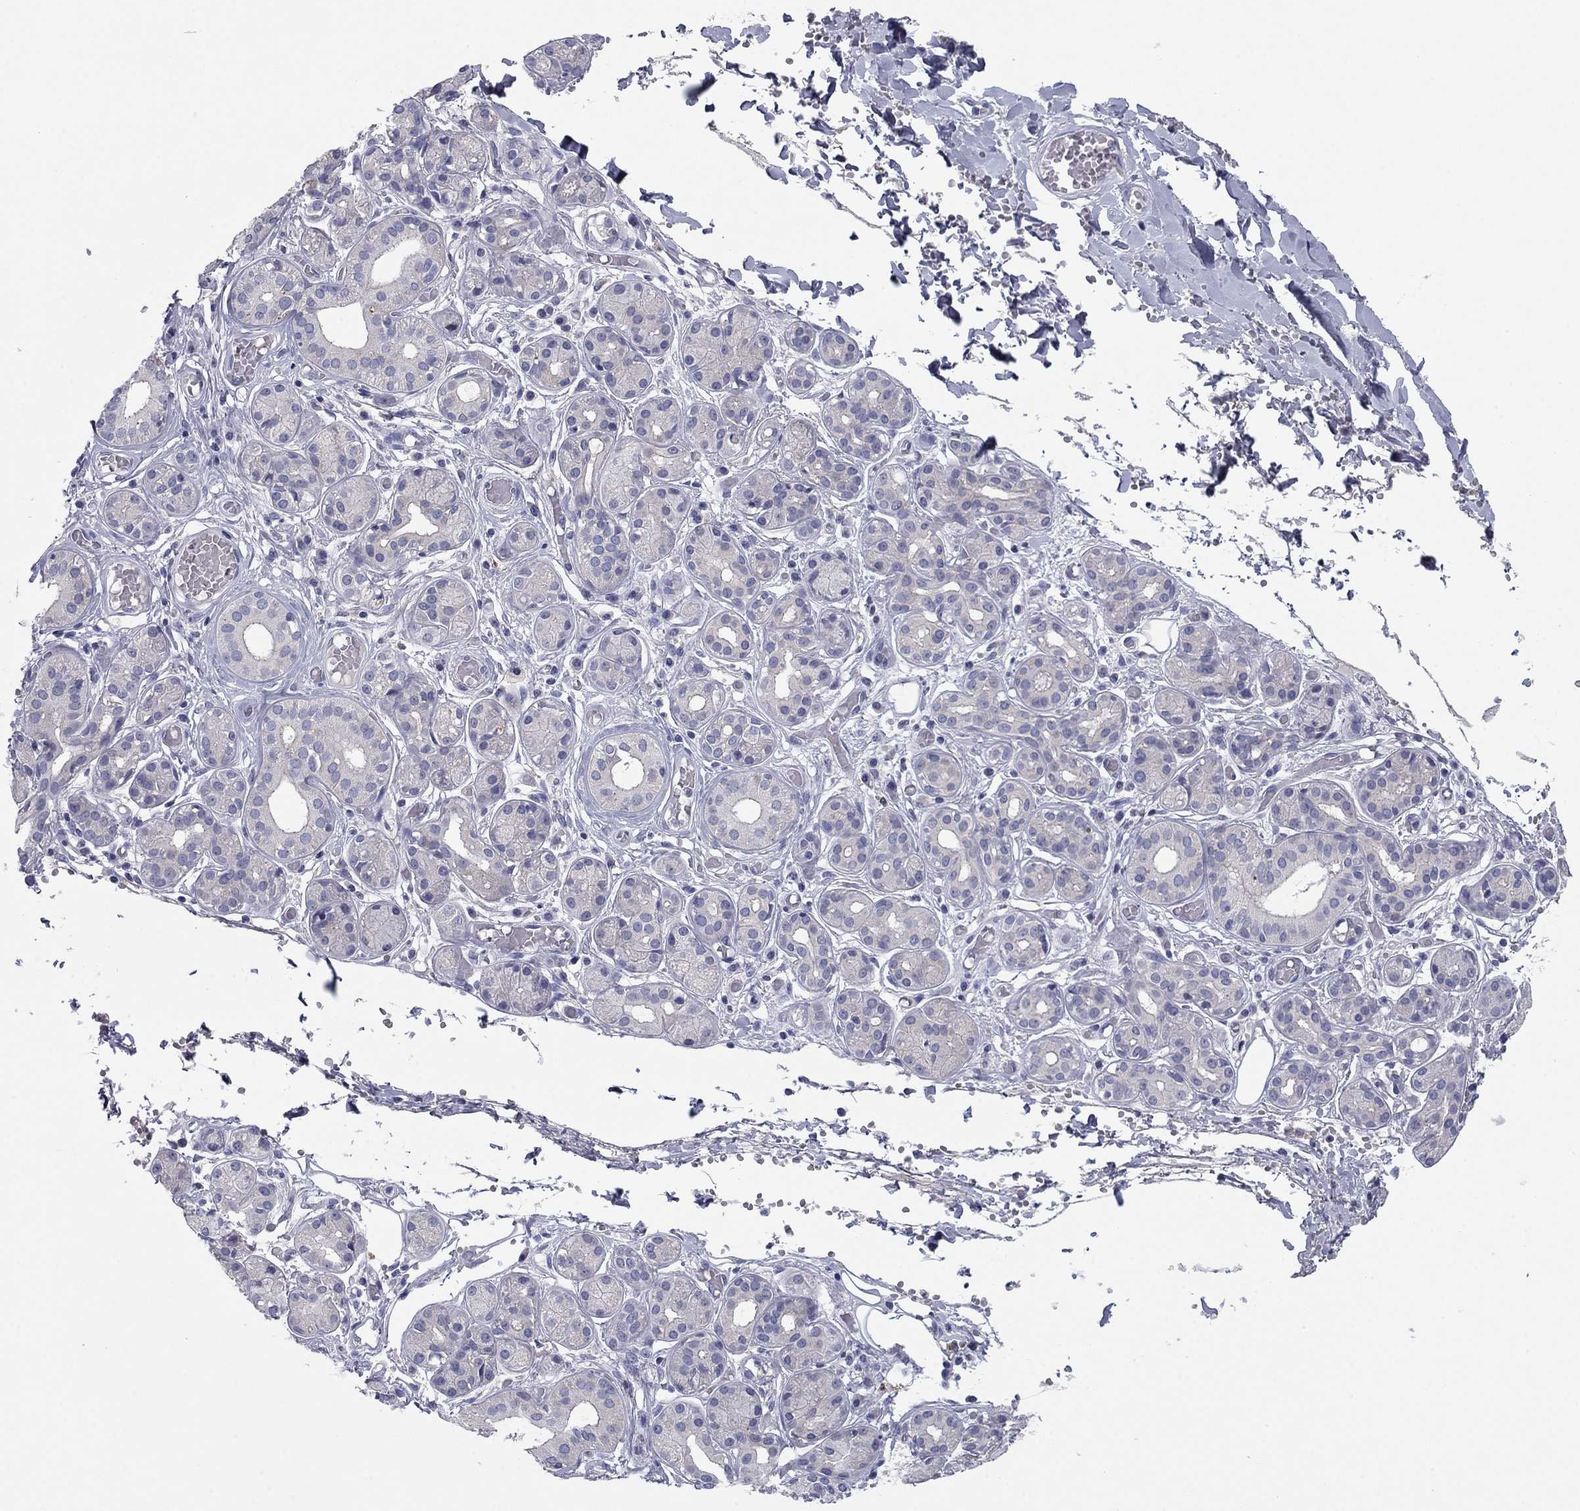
{"staining": {"intensity": "negative", "quantity": "none", "location": "none"}, "tissue": "salivary gland", "cell_type": "Glandular cells", "image_type": "normal", "snomed": [{"axis": "morphology", "description": "Normal tissue, NOS"}, {"axis": "topography", "description": "Salivary gland"}, {"axis": "topography", "description": "Peripheral nerve tissue"}], "caption": "Glandular cells show no significant staining in unremarkable salivary gland. Nuclei are stained in blue.", "gene": "CNTNAP4", "patient": {"sex": "male", "age": 71}}